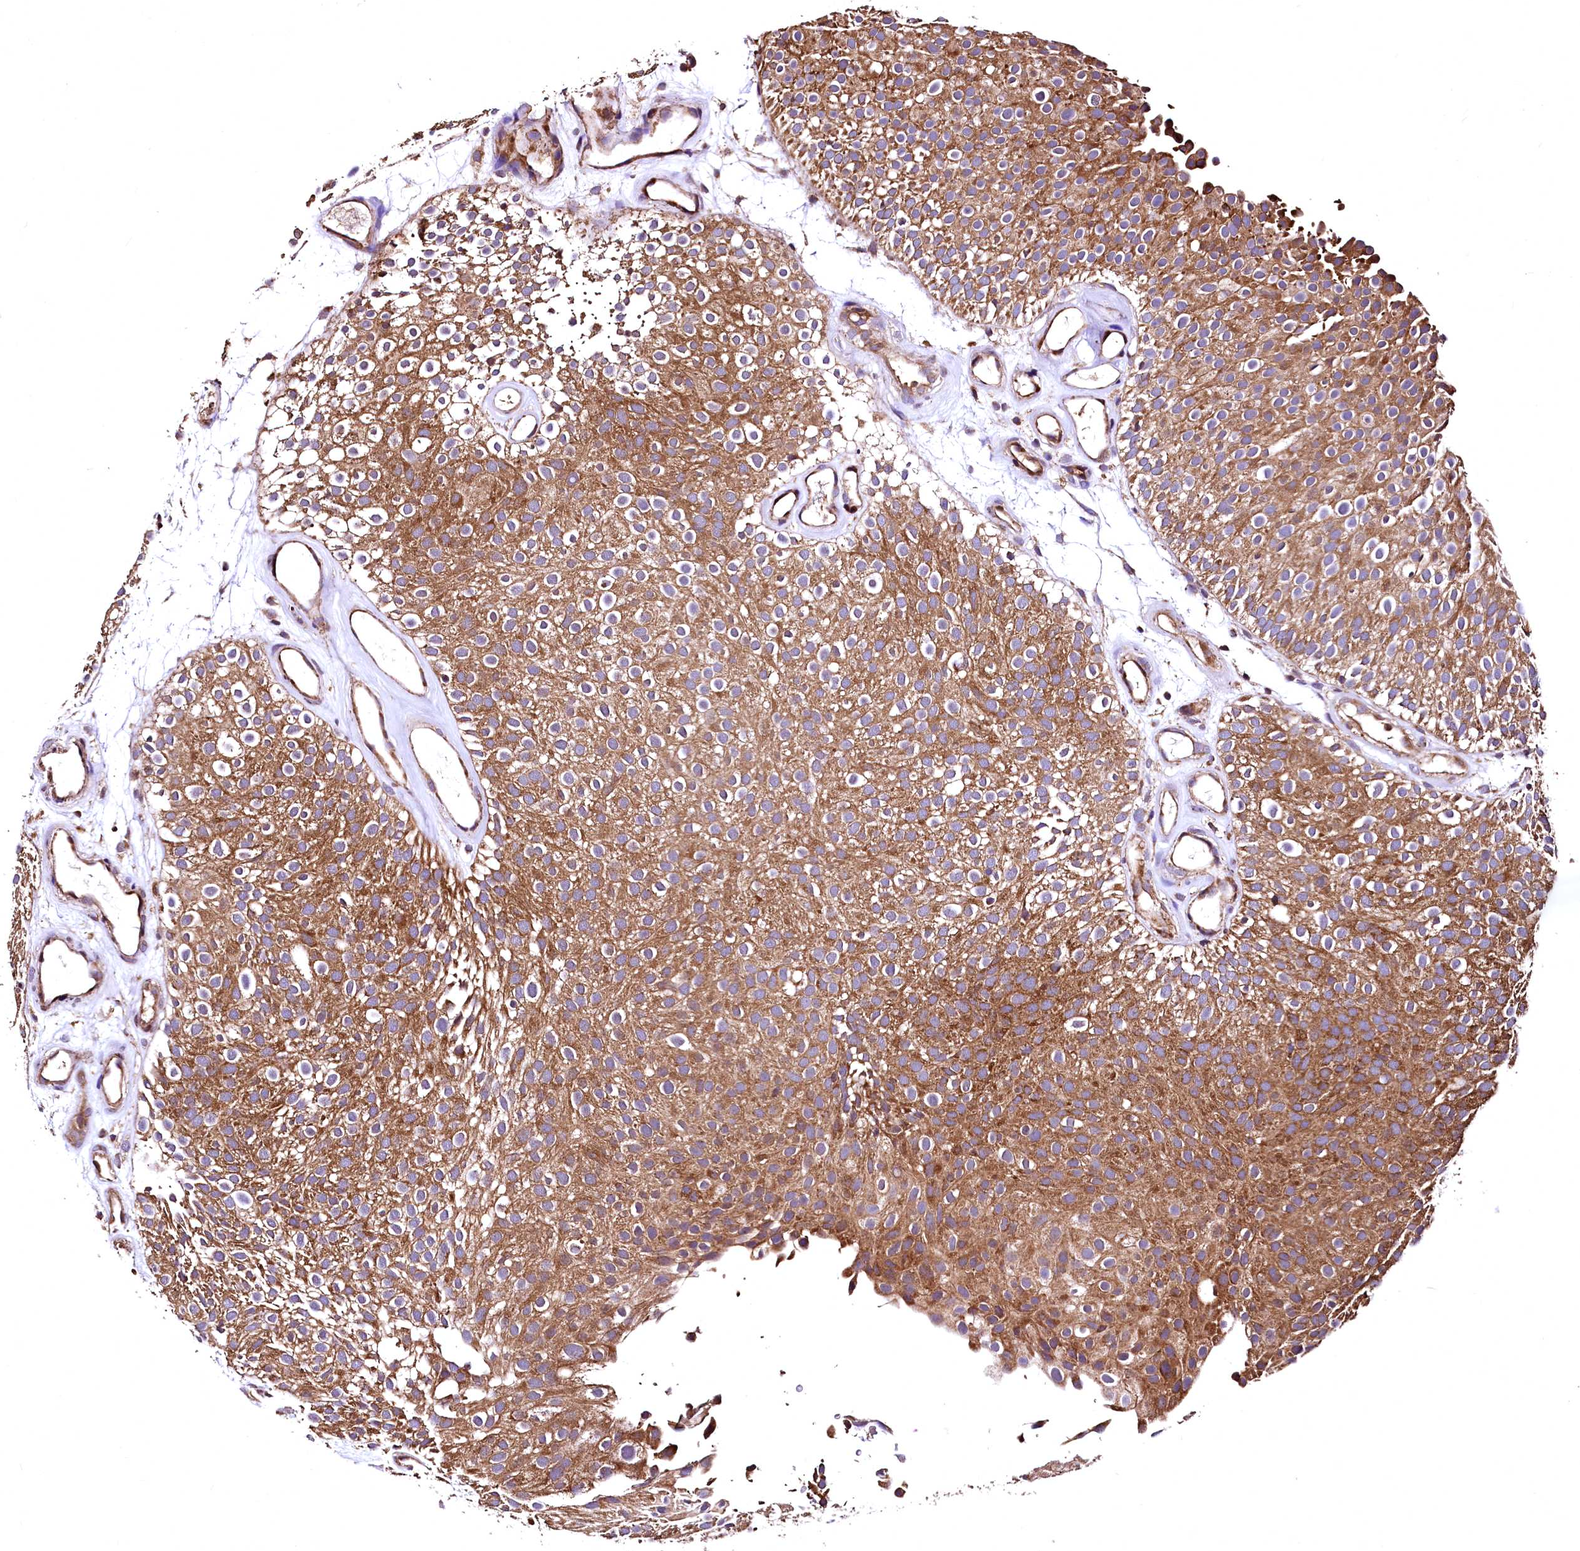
{"staining": {"intensity": "strong", "quantity": ">75%", "location": "cytoplasmic/membranous"}, "tissue": "urothelial cancer", "cell_type": "Tumor cells", "image_type": "cancer", "snomed": [{"axis": "morphology", "description": "Urothelial carcinoma, Low grade"}, {"axis": "topography", "description": "Urinary bladder"}], "caption": "About >75% of tumor cells in urothelial carcinoma (low-grade) demonstrate strong cytoplasmic/membranous protein positivity as visualized by brown immunohistochemical staining.", "gene": "LRSAM1", "patient": {"sex": "male", "age": 78}}